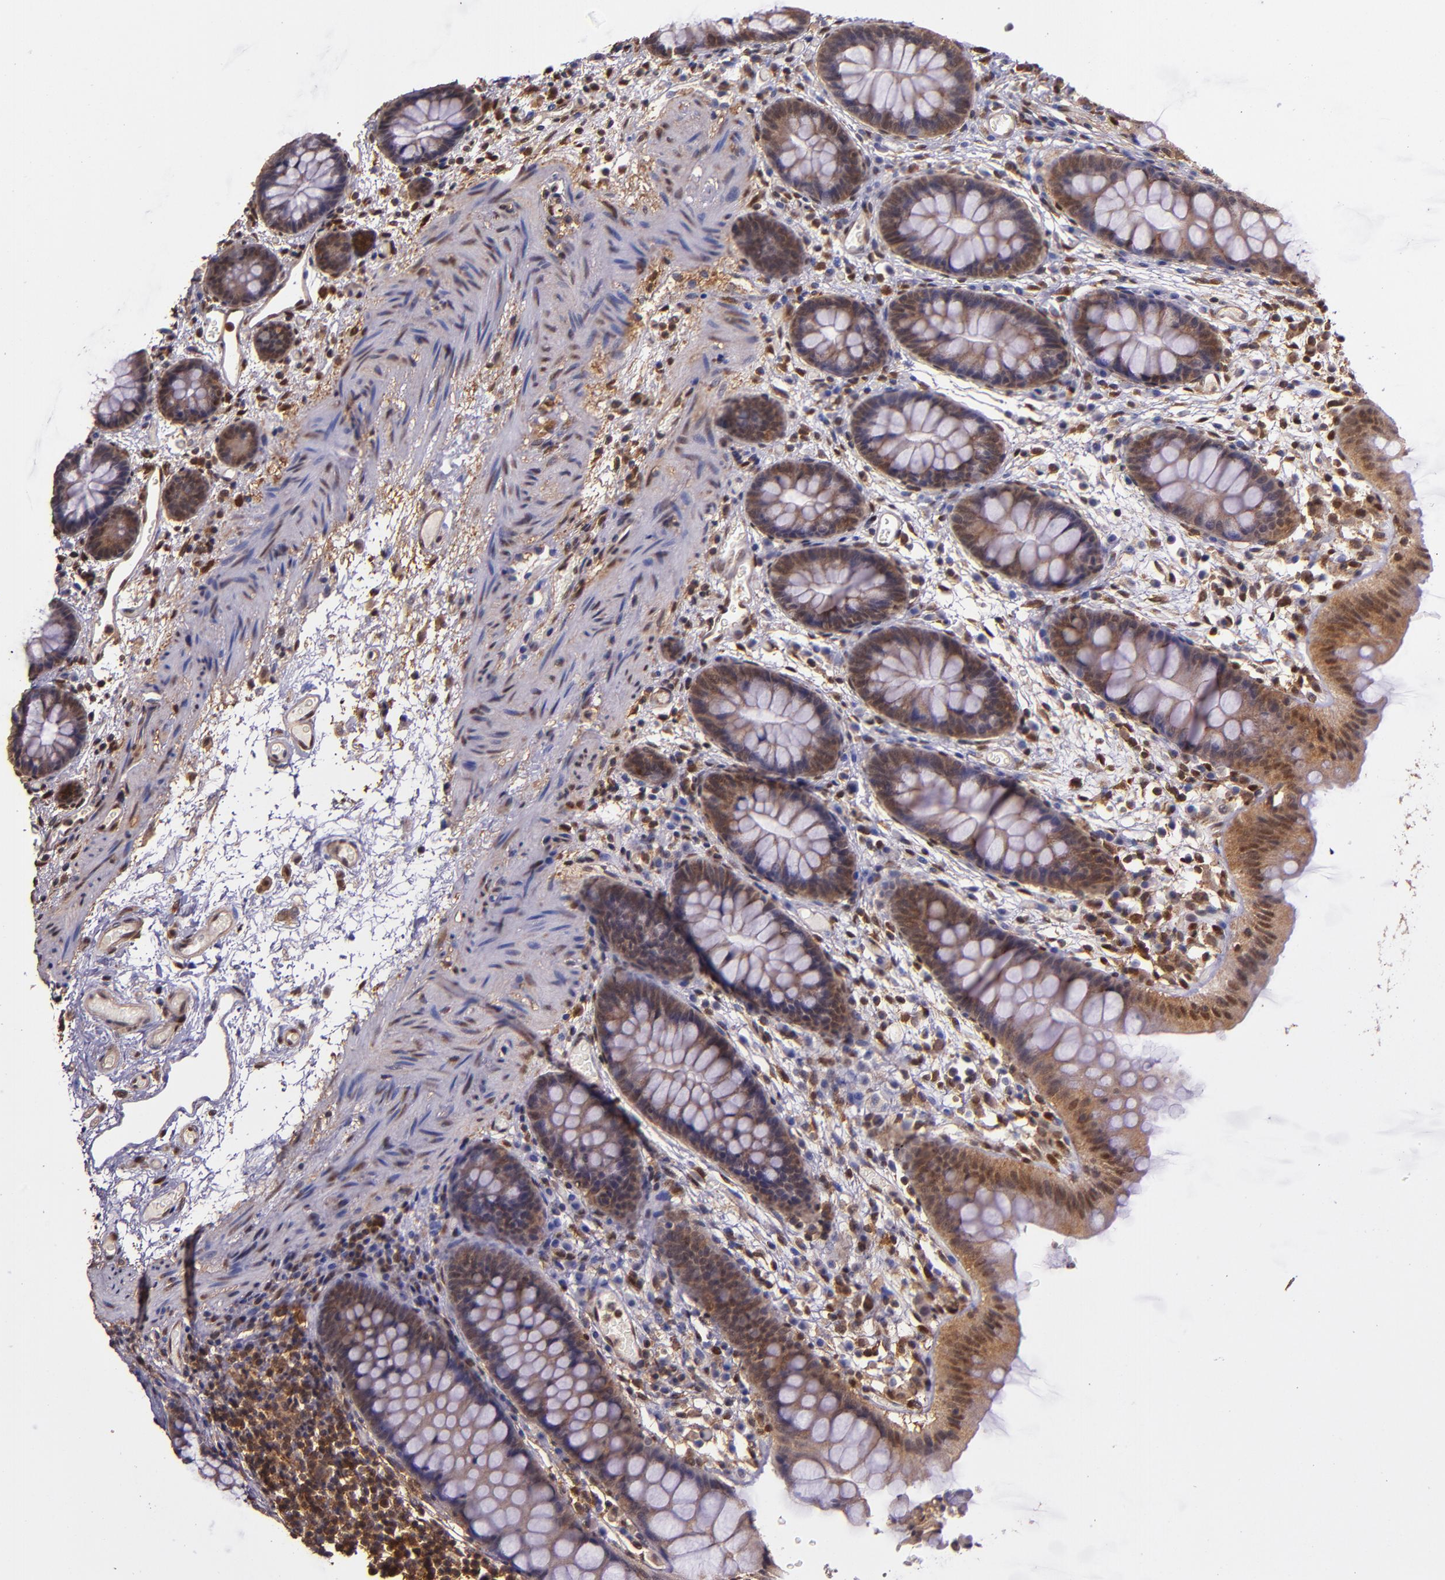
{"staining": {"intensity": "moderate", "quantity": "25%-75%", "location": "cytoplasmic/membranous,nuclear"}, "tissue": "colon", "cell_type": "Endothelial cells", "image_type": "normal", "snomed": [{"axis": "morphology", "description": "Normal tissue, NOS"}, {"axis": "topography", "description": "Smooth muscle"}, {"axis": "topography", "description": "Colon"}], "caption": "A brown stain labels moderate cytoplasmic/membranous,nuclear positivity of a protein in endothelial cells of normal human colon. (brown staining indicates protein expression, while blue staining denotes nuclei).", "gene": "STAT6", "patient": {"sex": "male", "age": 67}}